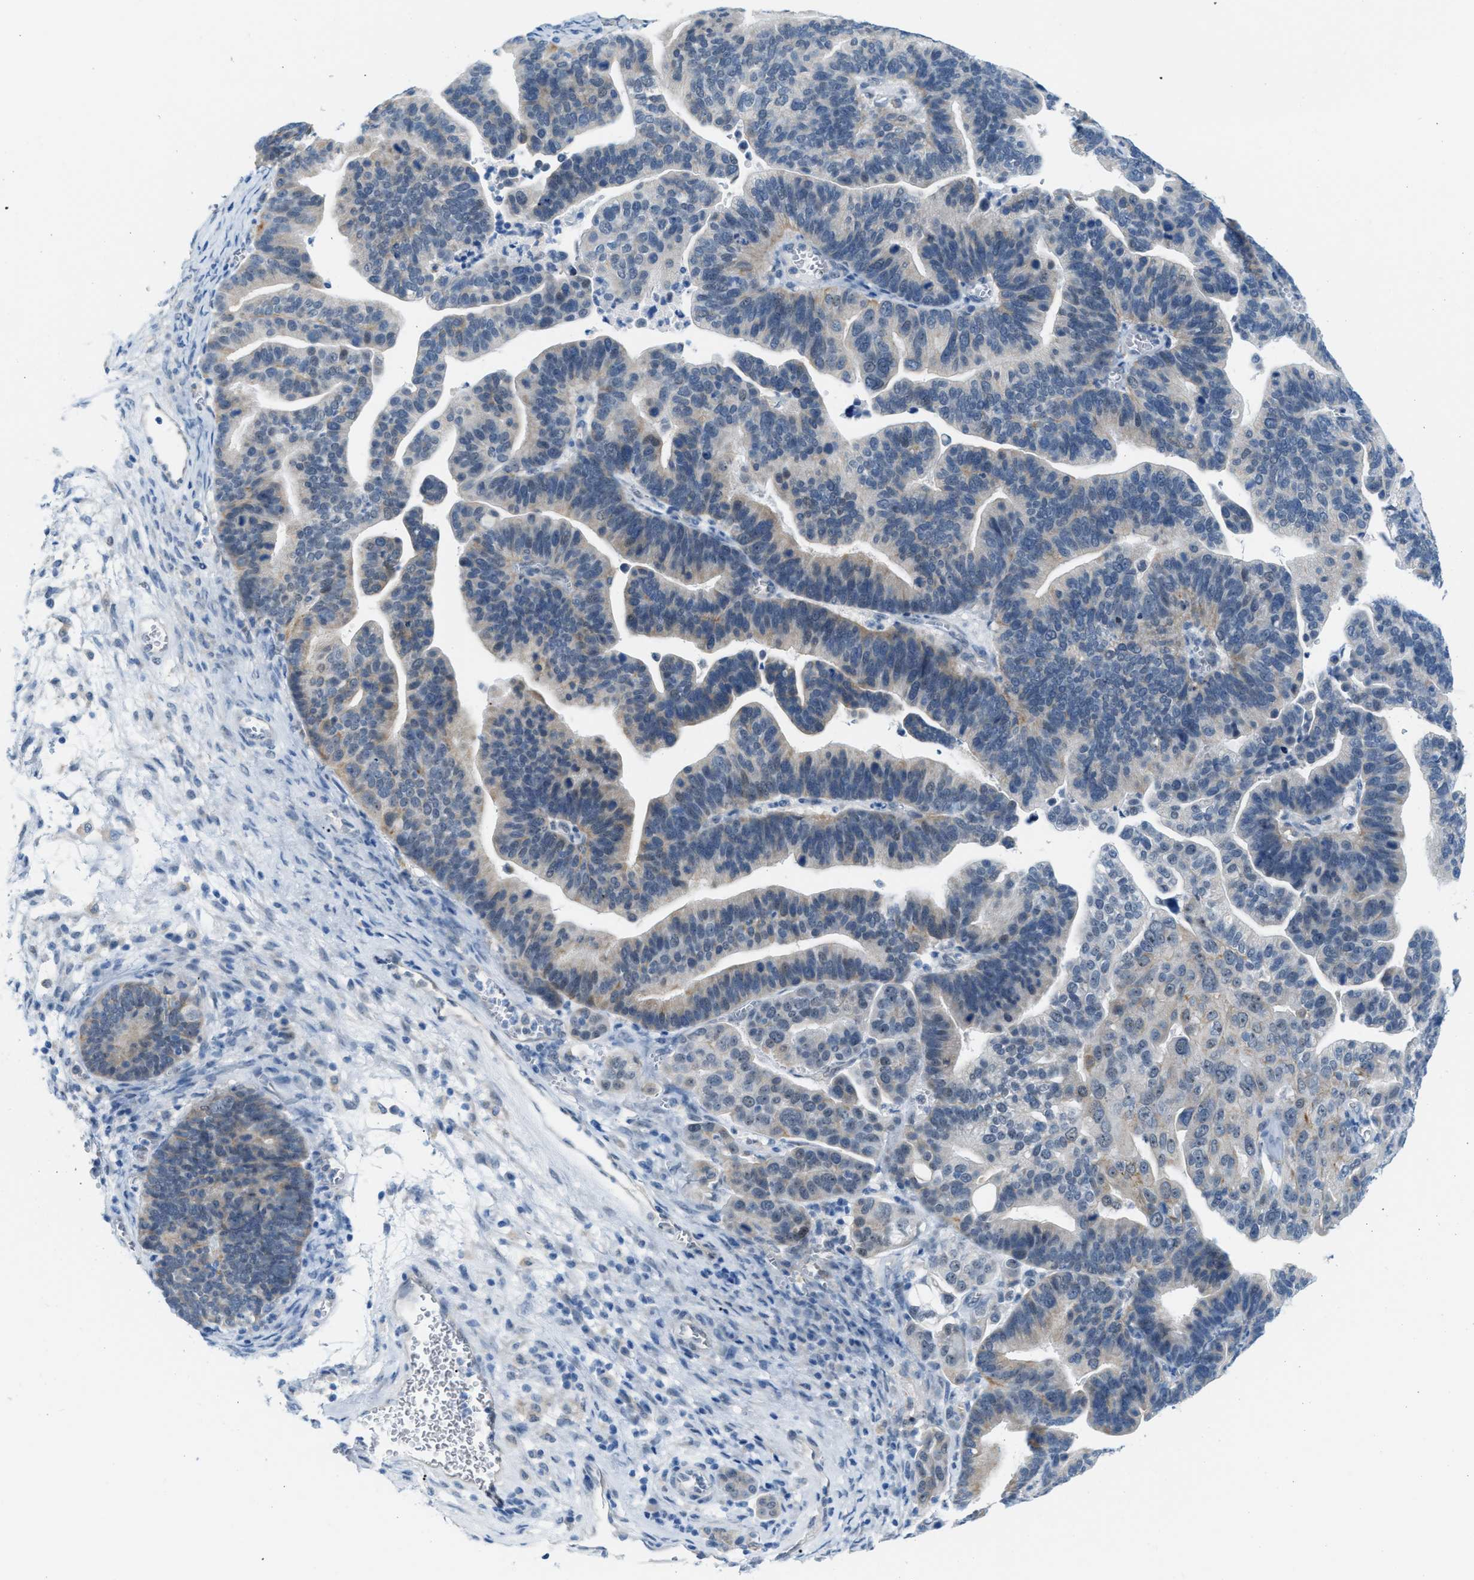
{"staining": {"intensity": "weak", "quantity": "<25%", "location": "cytoplasmic/membranous"}, "tissue": "ovarian cancer", "cell_type": "Tumor cells", "image_type": "cancer", "snomed": [{"axis": "morphology", "description": "Cystadenocarcinoma, serous, NOS"}, {"axis": "topography", "description": "Ovary"}], "caption": "Ovarian serous cystadenocarcinoma was stained to show a protein in brown. There is no significant positivity in tumor cells.", "gene": "PHRF1", "patient": {"sex": "female", "age": 56}}